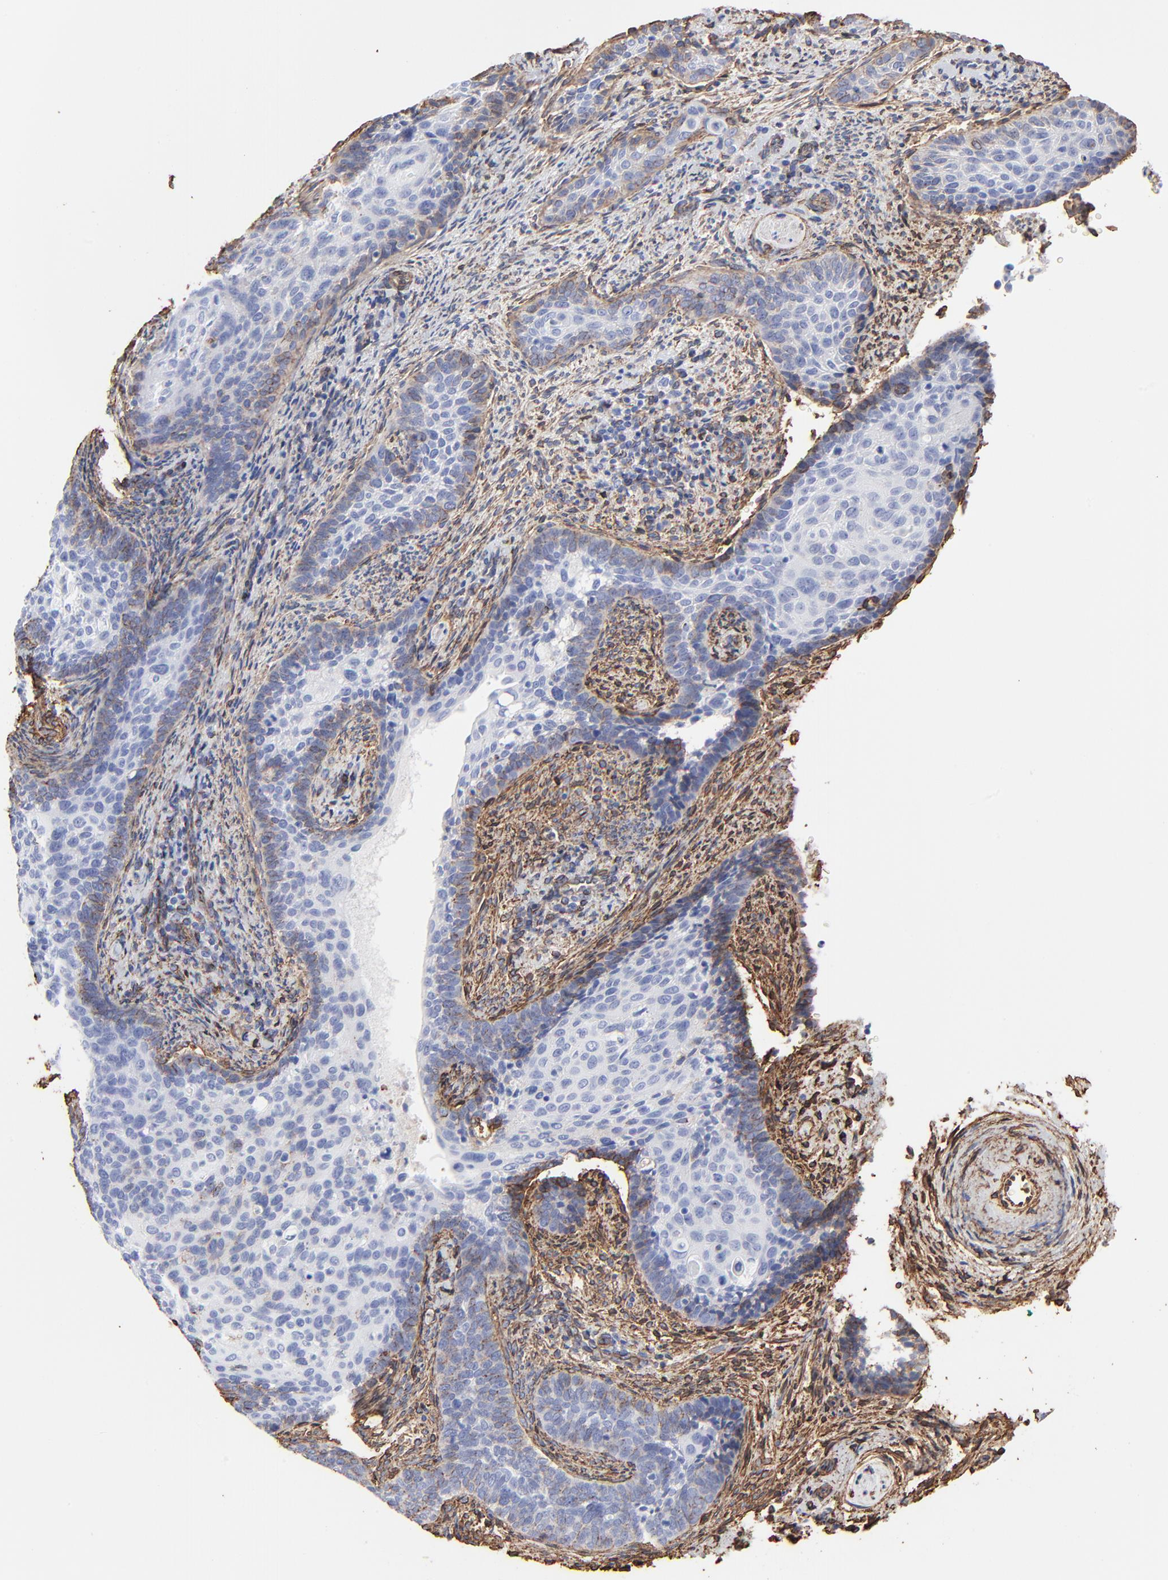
{"staining": {"intensity": "negative", "quantity": "none", "location": "none"}, "tissue": "cervical cancer", "cell_type": "Tumor cells", "image_type": "cancer", "snomed": [{"axis": "morphology", "description": "Squamous cell carcinoma, NOS"}, {"axis": "topography", "description": "Cervix"}], "caption": "High power microscopy micrograph of an IHC histopathology image of cervical cancer (squamous cell carcinoma), revealing no significant staining in tumor cells. (DAB (3,3'-diaminobenzidine) IHC visualized using brightfield microscopy, high magnification).", "gene": "CAV1", "patient": {"sex": "female", "age": 33}}